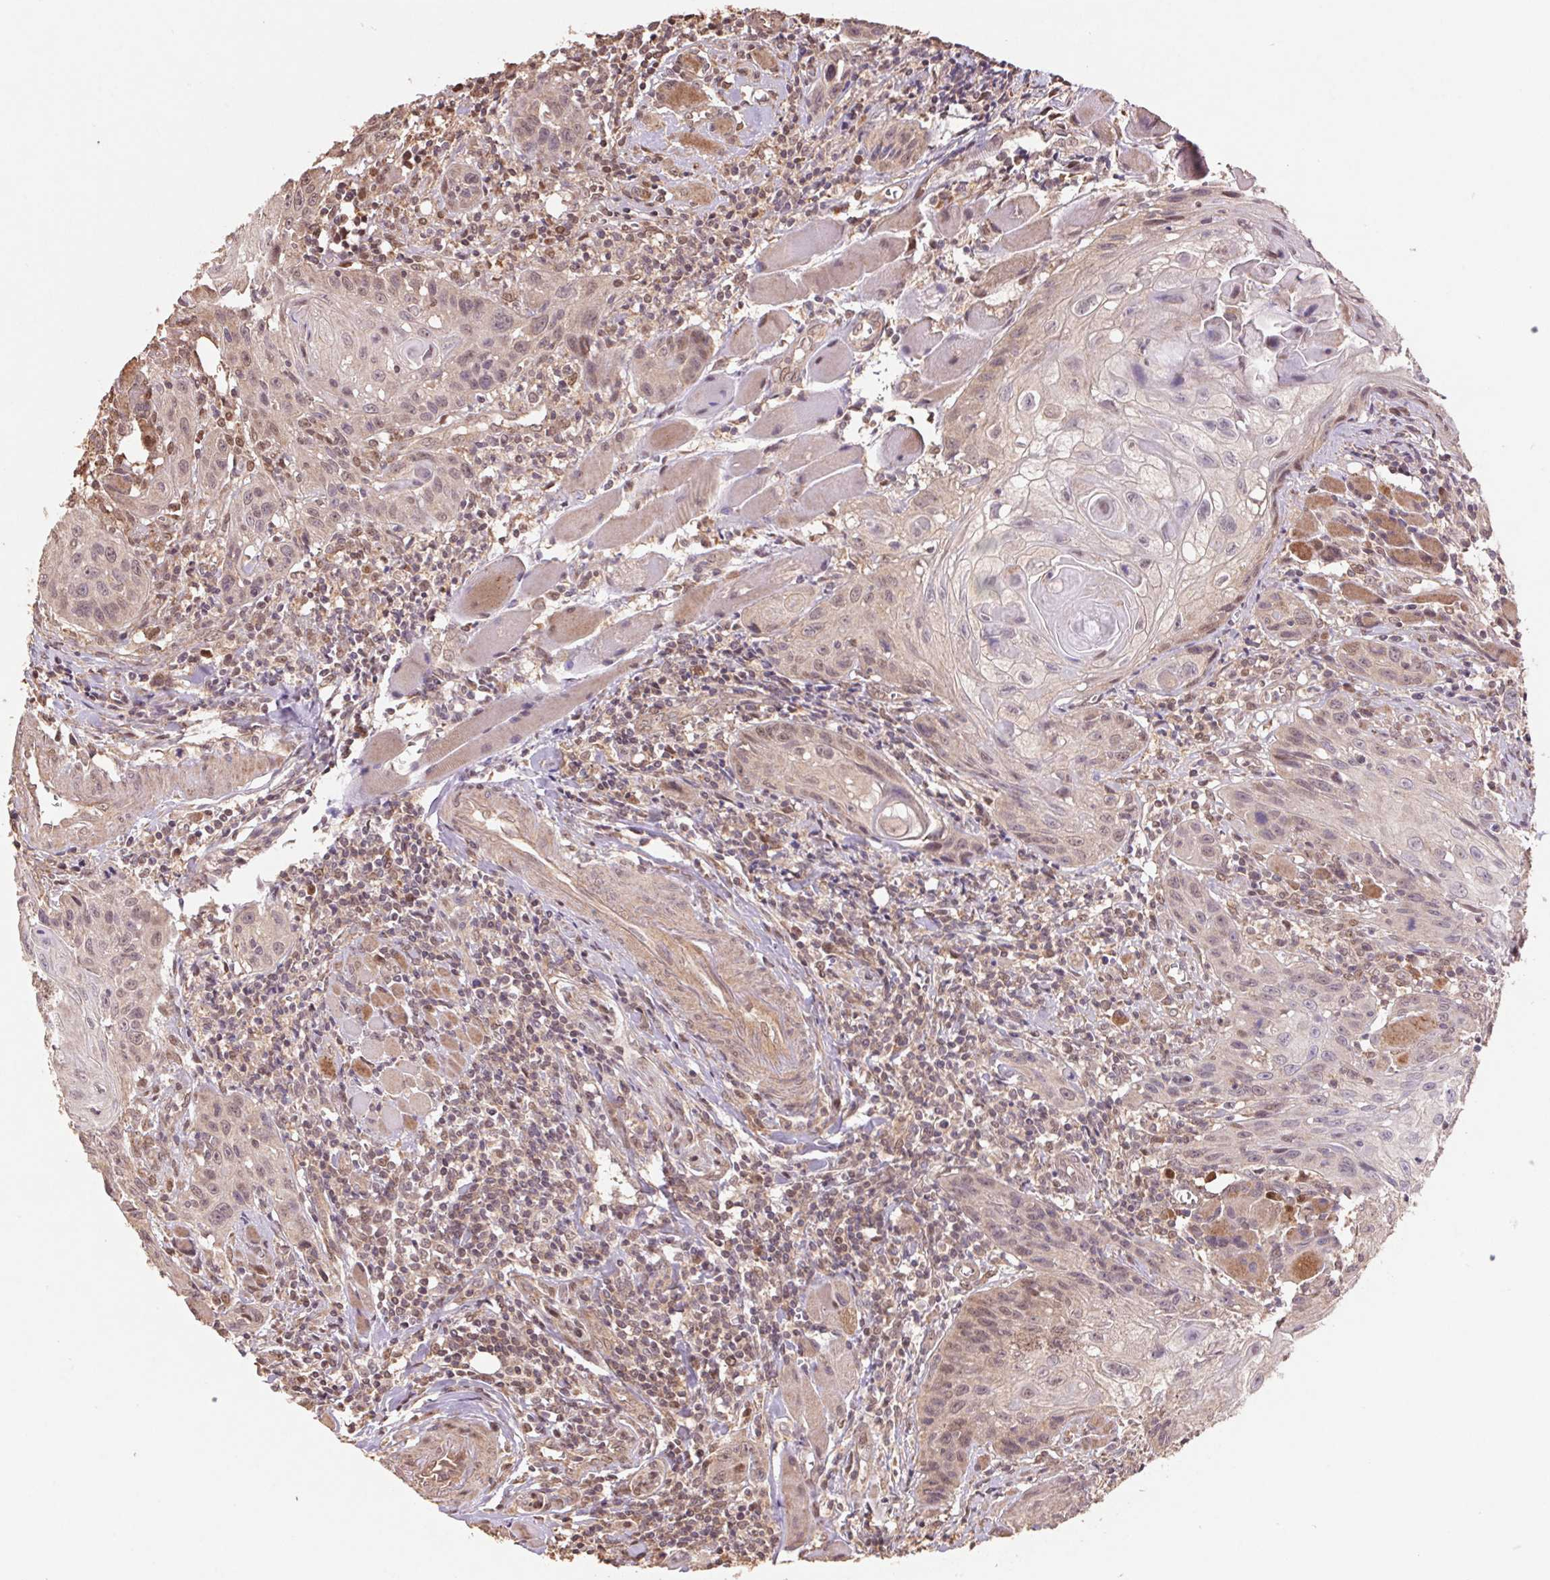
{"staining": {"intensity": "weak", "quantity": "25%-75%", "location": "cytoplasmic/membranous,nuclear"}, "tissue": "head and neck cancer", "cell_type": "Tumor cells", "image_type": "cancer", "snomed": [{"axis": "morphology", "description": "Squamous cell carcinoma, NOS"}, {"axis": "topography", "description": "Oral tissue"}, {"axis": "topography", "description": "Head-Neck"}], "caption": "There is low levels of weak cytoplasmic/membranous and nuclear staining in tumor cells of head and neck cancer (squamous cell carcinoma), as demonstrated by immunohistochemical staining (brown color).", "gene": "CUTA", "patient": {"sex": "male", "age": 58}}